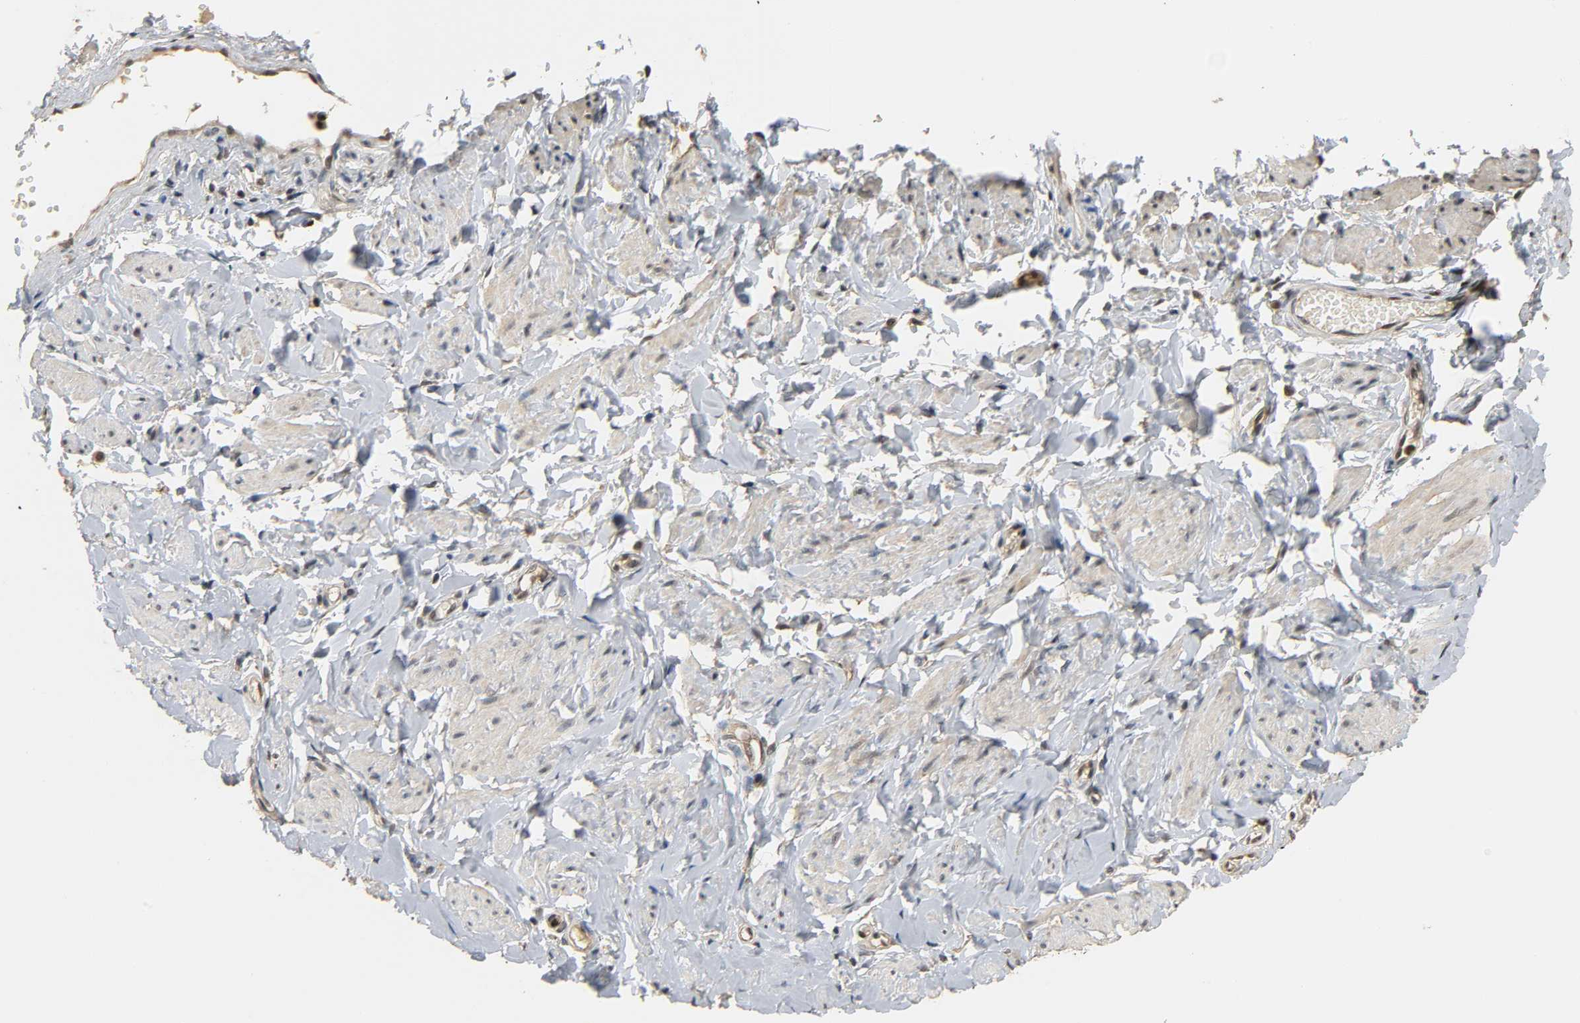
{"staining": {"intensity": "moderate", "quantity": "<25%", "location": "nuclear"}, "tissue": "vagina", "cell_type": "Squamous epithelial cells", "image_type": "normal", "snomed": [{"axis": "morphology", "description": "Normal tissue, NOS"}, {"axis": "topography", "description": "Vagina"}], "caption": "Protein analysis of unremarkable vagina shows moderate nuclear positivity in approximately <25% of squamous epithelial cells. (DAB = brown stain, brightfield microscopy at high magnification).", "gene": "ZFPM2", "patient": {"sex": "female", "age": 55}}